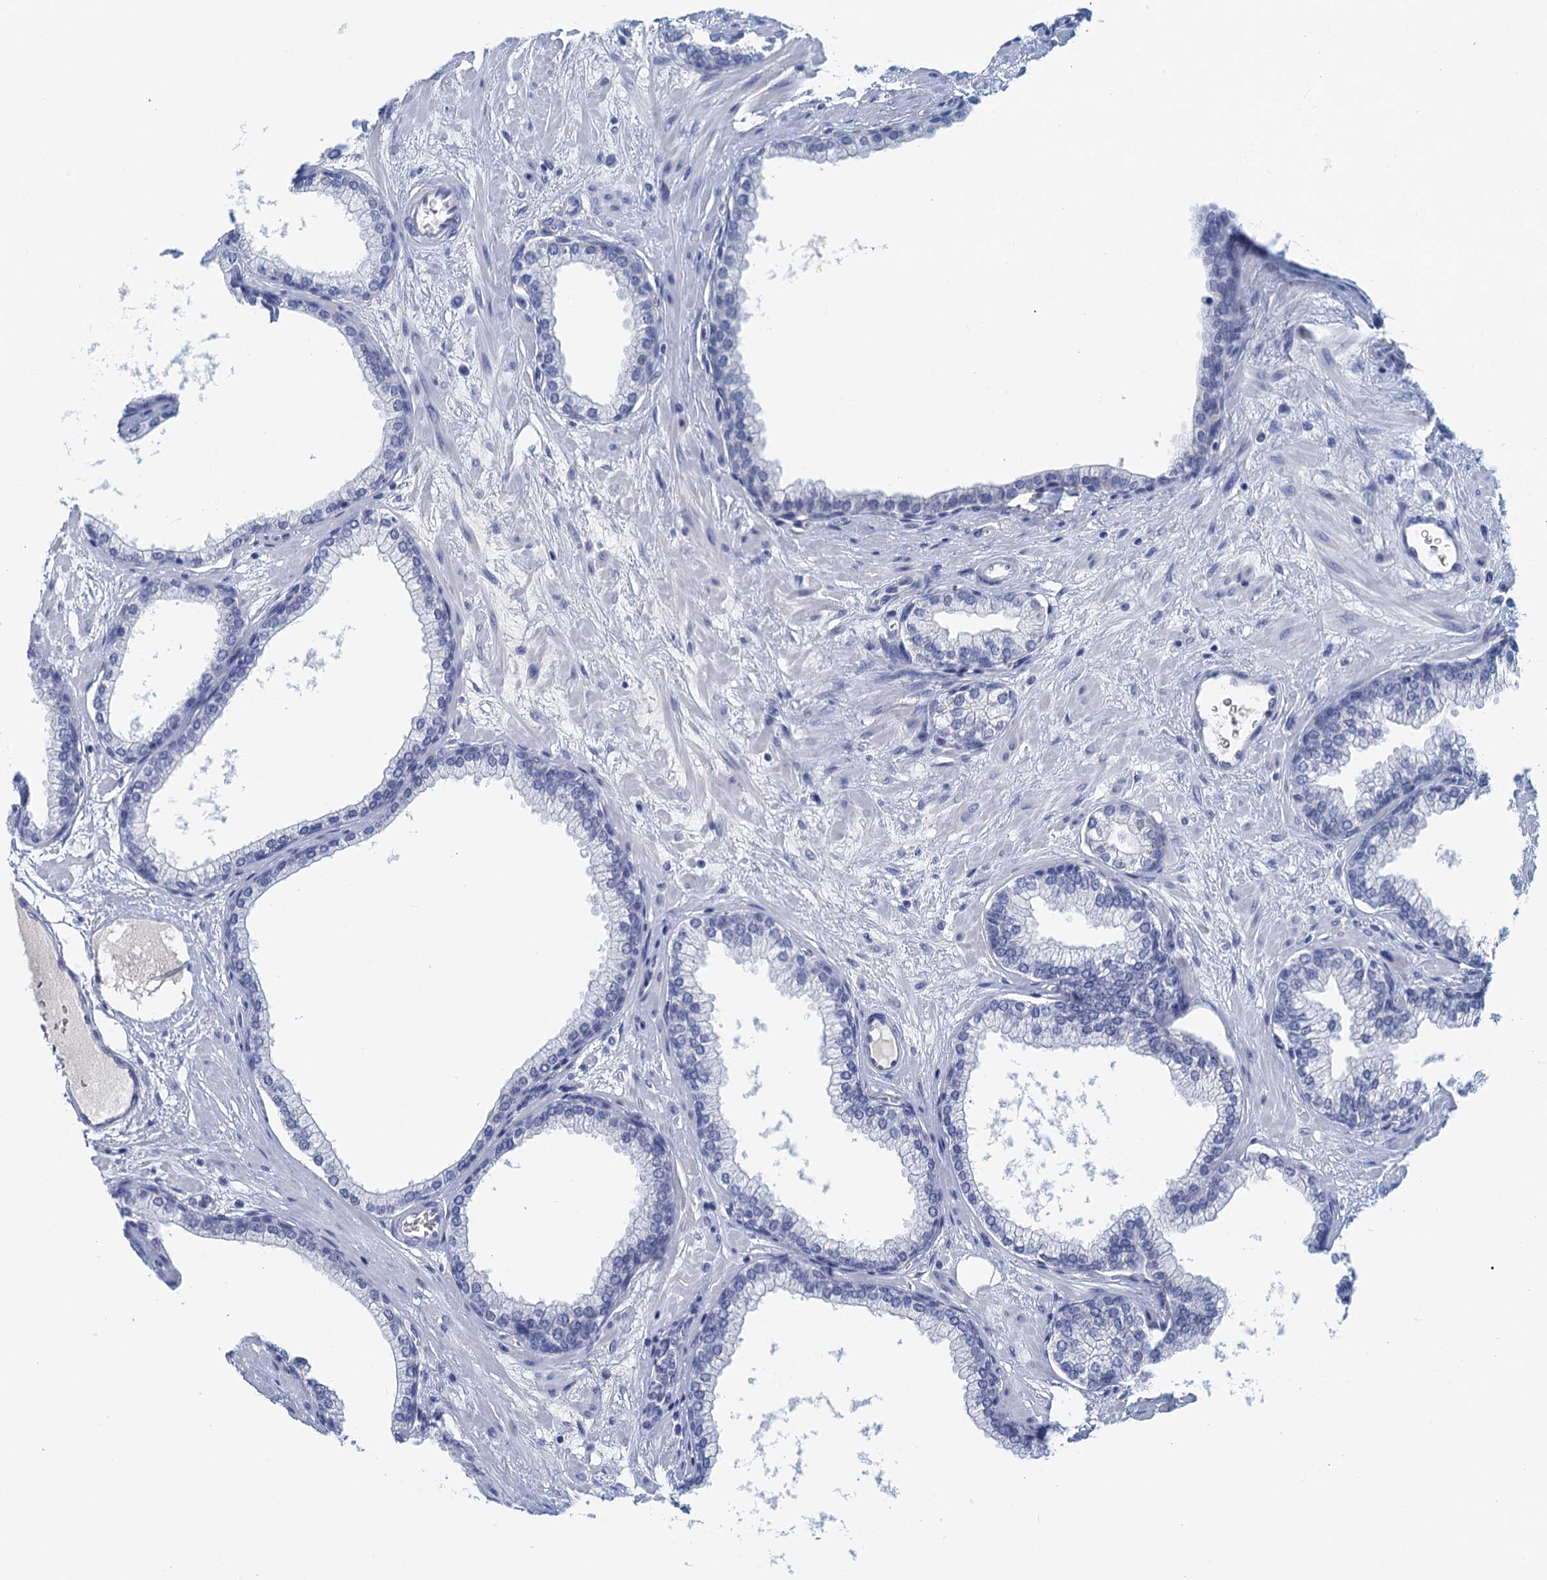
{"staining": {"intensity": "negative", "quantity": "none", "location": "none"}, "tissue": "prostate", "cell_type": "Glandular cells", "image_type": "normal", "snomed": [{"axis": "morphology", "description": "Normal tissue, NOS"}, {"axis": "morphology", "description": "Urothelial carcinoma, Low grade"}, {"axis": "topography", "description": "Urinary bladder"}, {"axis": "topography", "description": "Prostate"}], "caption": "Micrograph shows no significant protein positivity in glandular cells of normal prostate. (DAB (3,3'-diaminobenzidine) immunohistochemistry visualized using brightfield microscopy, high magnification).", "gene": "CYP51A1", "patient": {"sex": "male", "age": 60}}